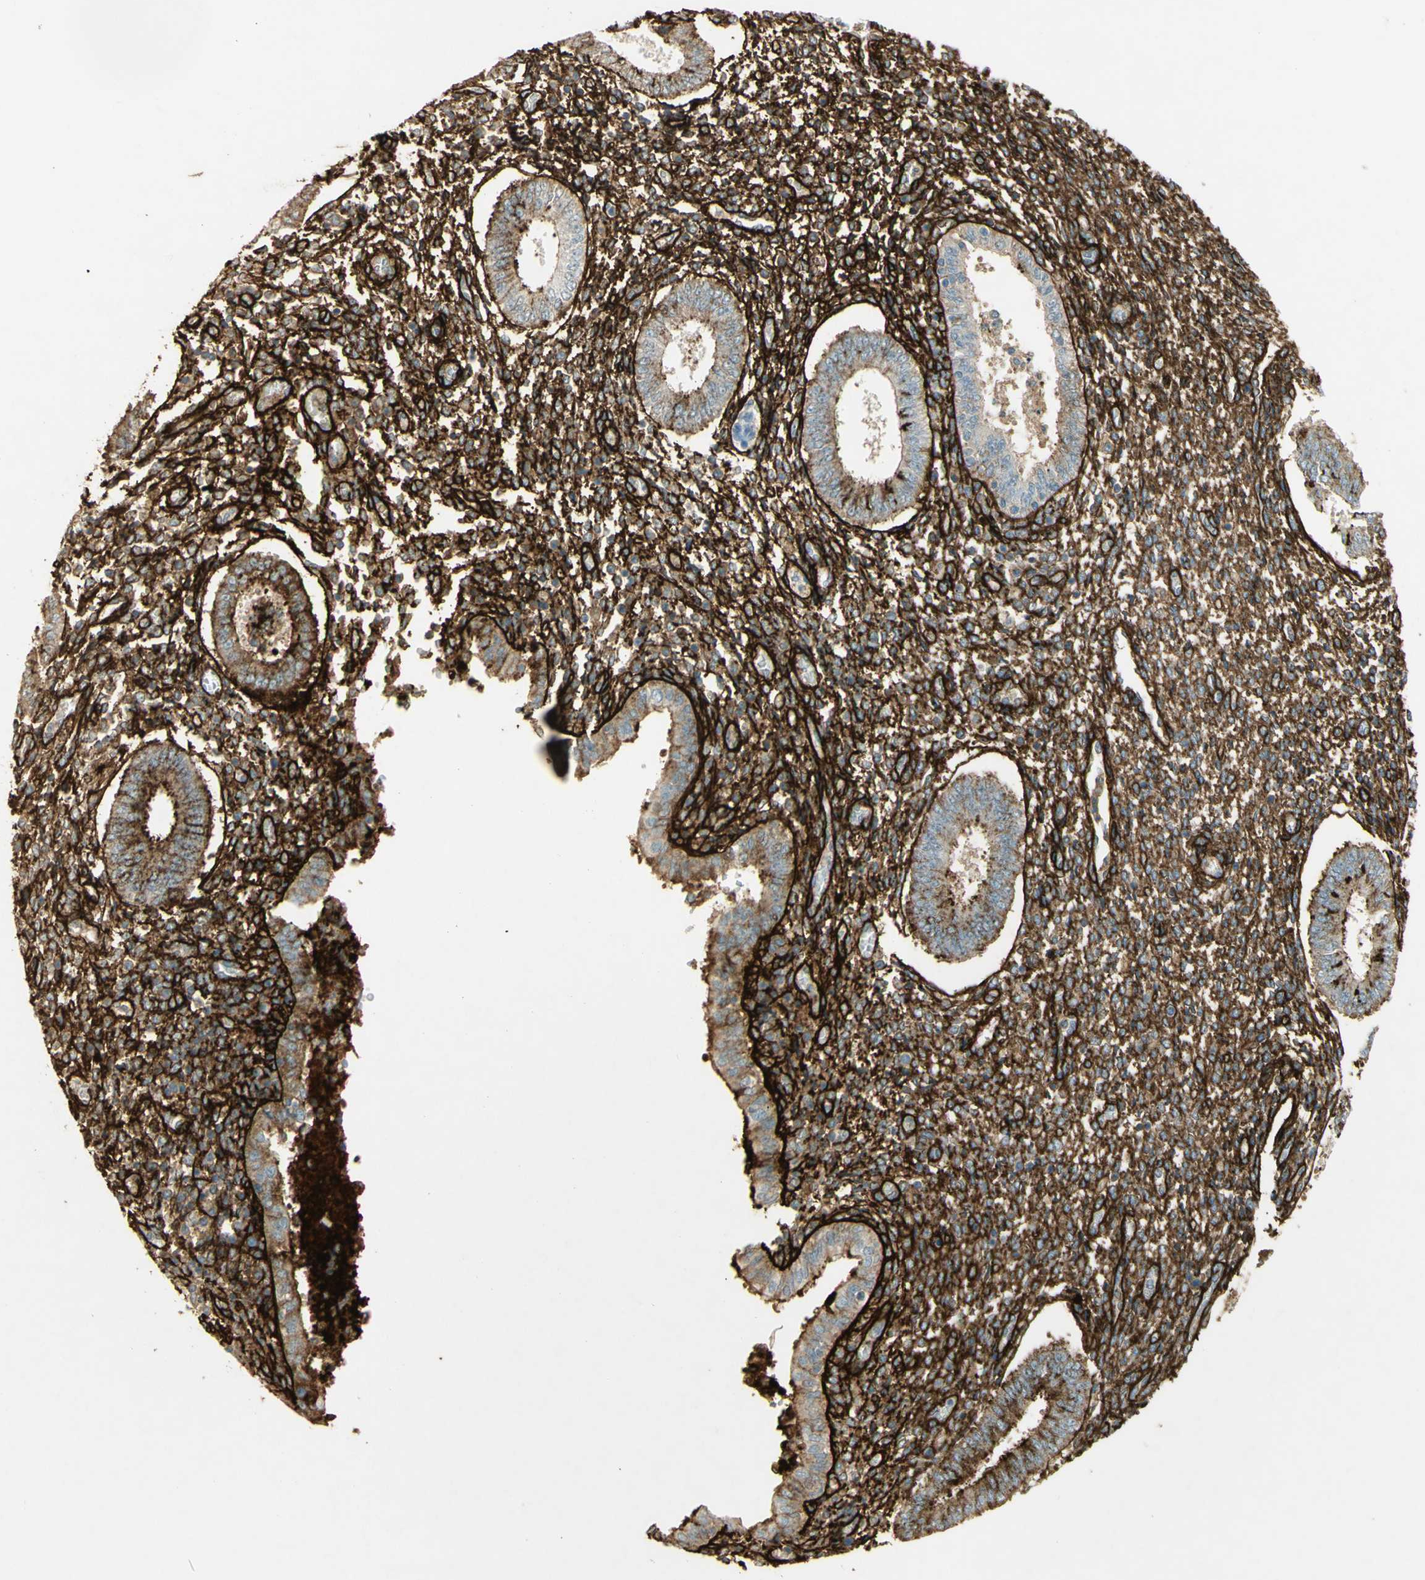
{"staining": {"intensity": "strong", "quantity": ">75%", "location": "cytoplasmic/membranous"}, "tissue": "endometrium", "cell_type": "Cells in endometrial stroma", "image_type": "normal", "snomed": [{"axis": "morphology", "description": "Normal tissue, NOS"}, {"axis": "topography", "description": "Endometrium"}], "caption": "DAB immunohistochemical staining of benign endometrium shows strong cytoplasmic/membranous protein expression in about >75% of cells in endometrial stroma.", "gene": "TNN", "patient": {"sex": "female", "age": 35}}